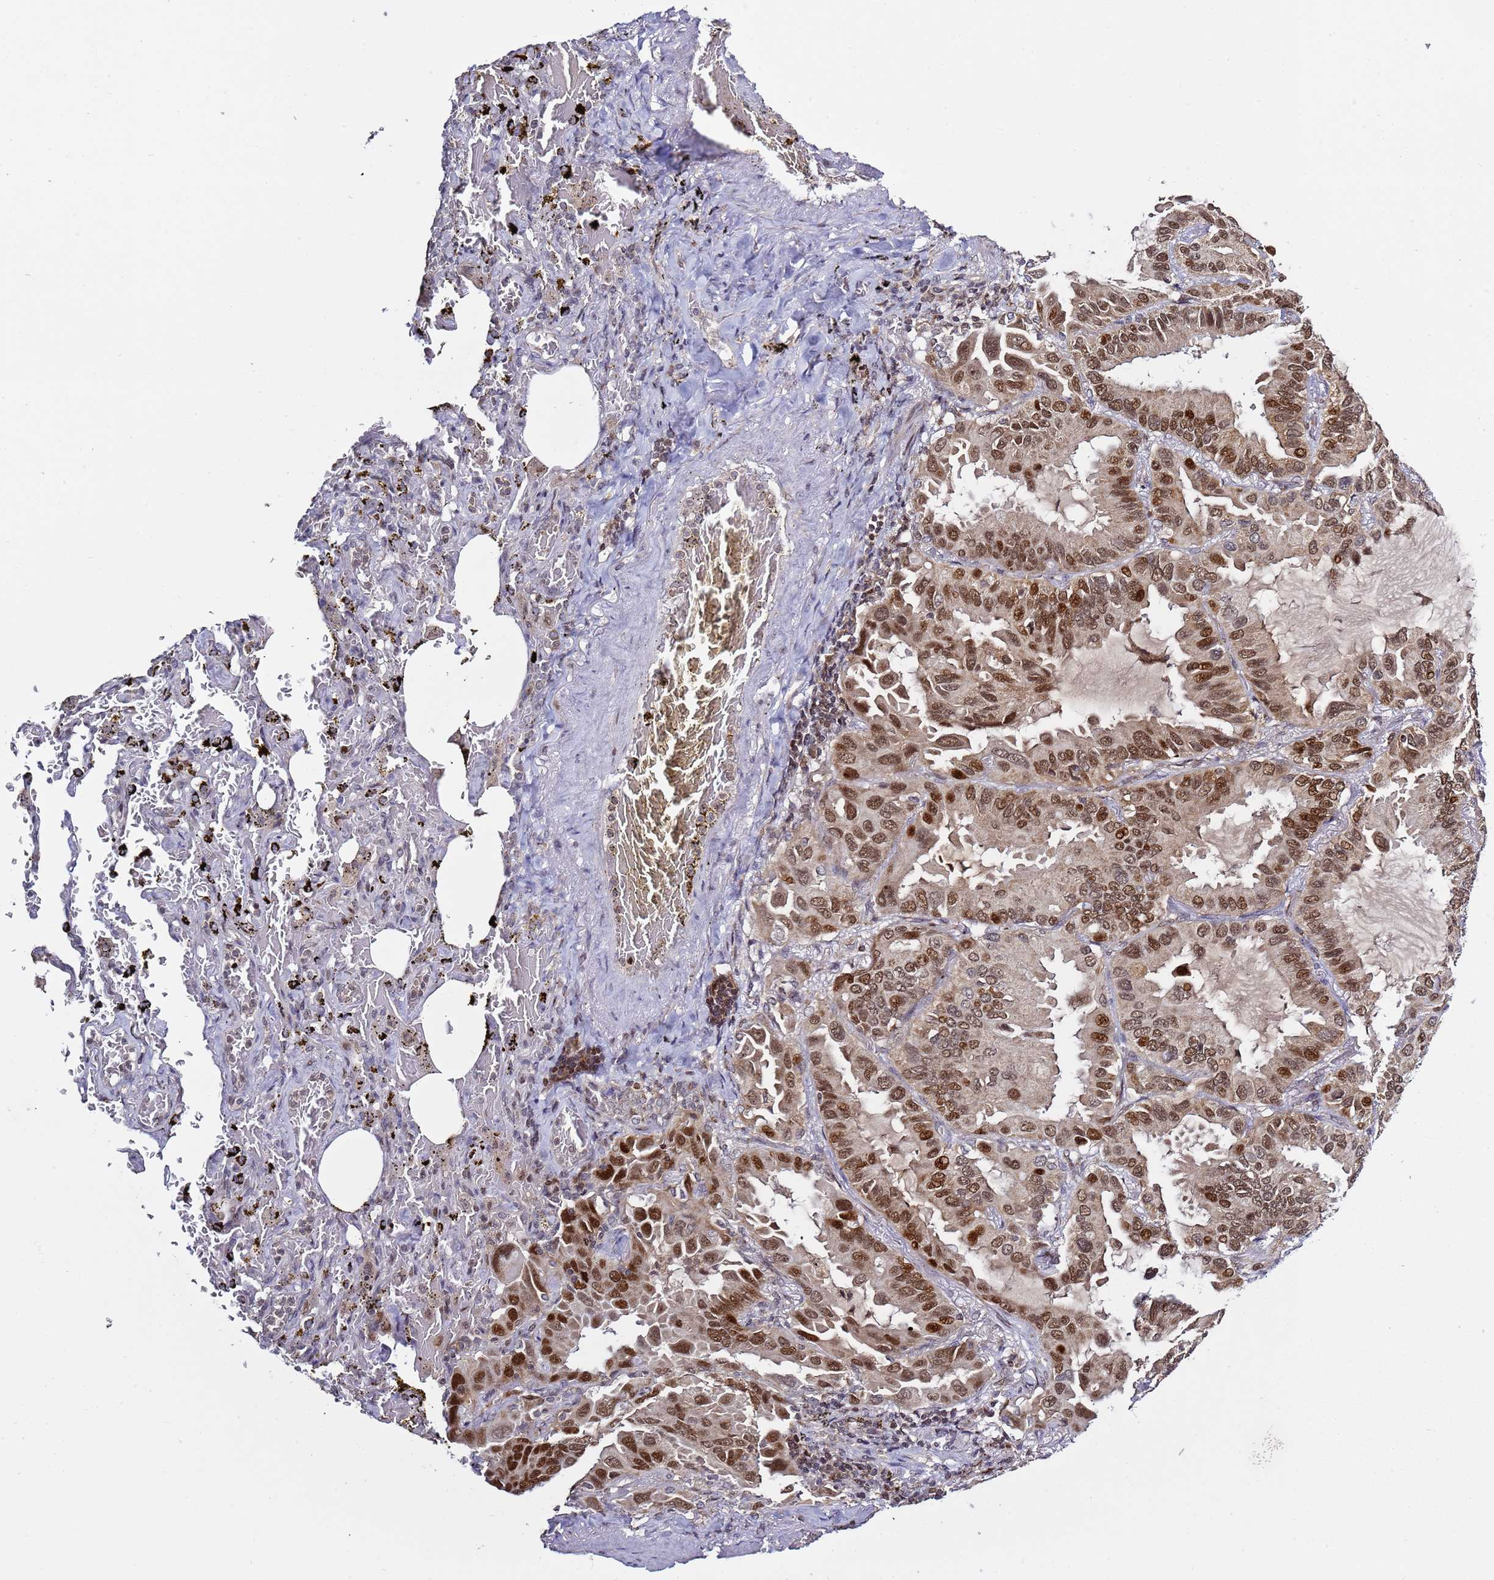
{"staining": {"intensity": "strong", "quantity": ">75%", "location": "nuclear"}, "tissue": "lung cancer", "cell_type": "Tumor cells", "image_type": "cancer", "snomed": [{"axis": "morphology", "description": "Adenocarcinoma, NOS"}, {"axis": "topography", "description": "Lung"}], "caption": "The image shows immunohistochemical staining of adenocarcinoma (lung). There is strong nuclear staining is identified in approximately >75% of tumor cells.", "gene": "RCOR2", "patient": {"sex": "male", "age": 64}}